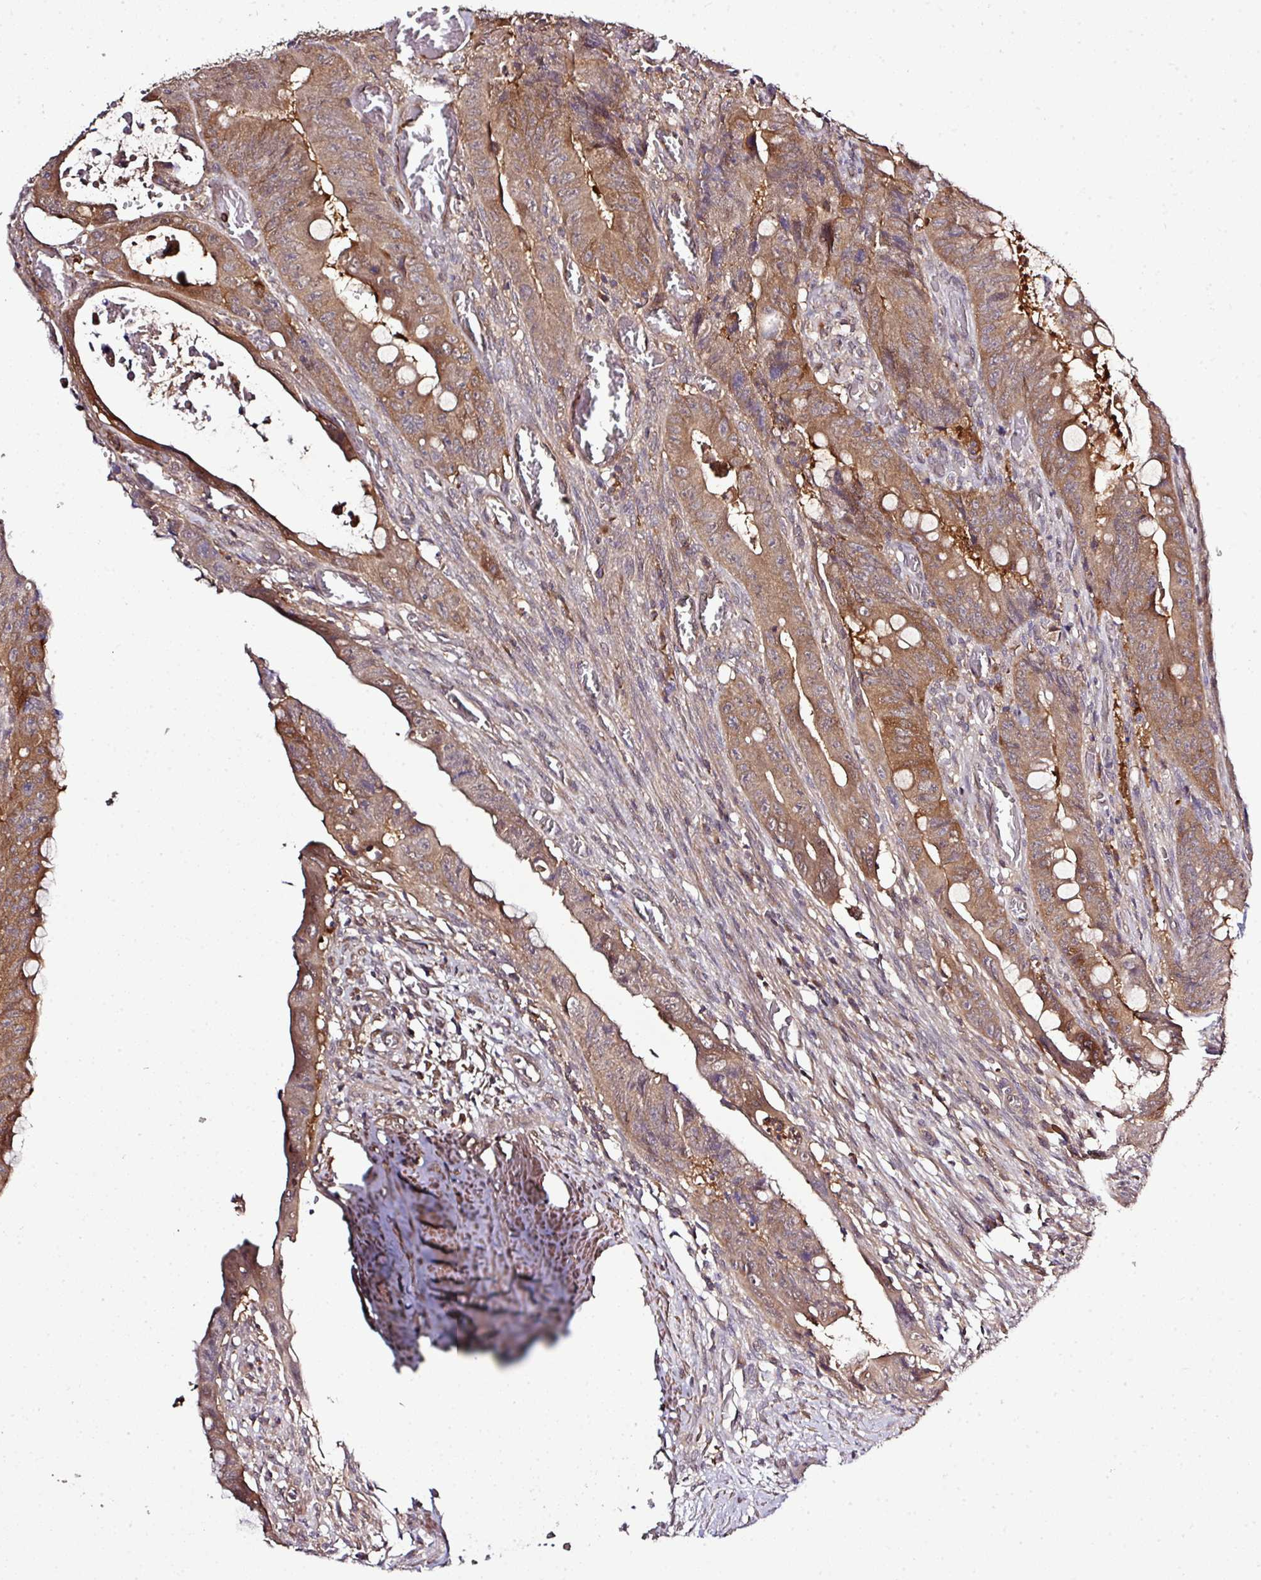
{"staining": {"intensity": "moderate", "quantity": ">75%", "location": "cytoplasmic/membranous"}, "tissue": "colorectal cancer", "cell_type": "Tumor cells", "image_type": "cancer", "snomed": [{"axis": "morphology", "description": "Adenocarcinoma, NOS"}, {"axis": "topography", "description": "Rectum"}], "caption": "Brown immunohistochemical staining in human colorectal cancer (adenocarcinoma) reveals moderate cytoplasmic/membranous staining in approximately >75% of tumor cells.", "gene": "TMEM107", "patient": {"sex": "male", "age": 78}}